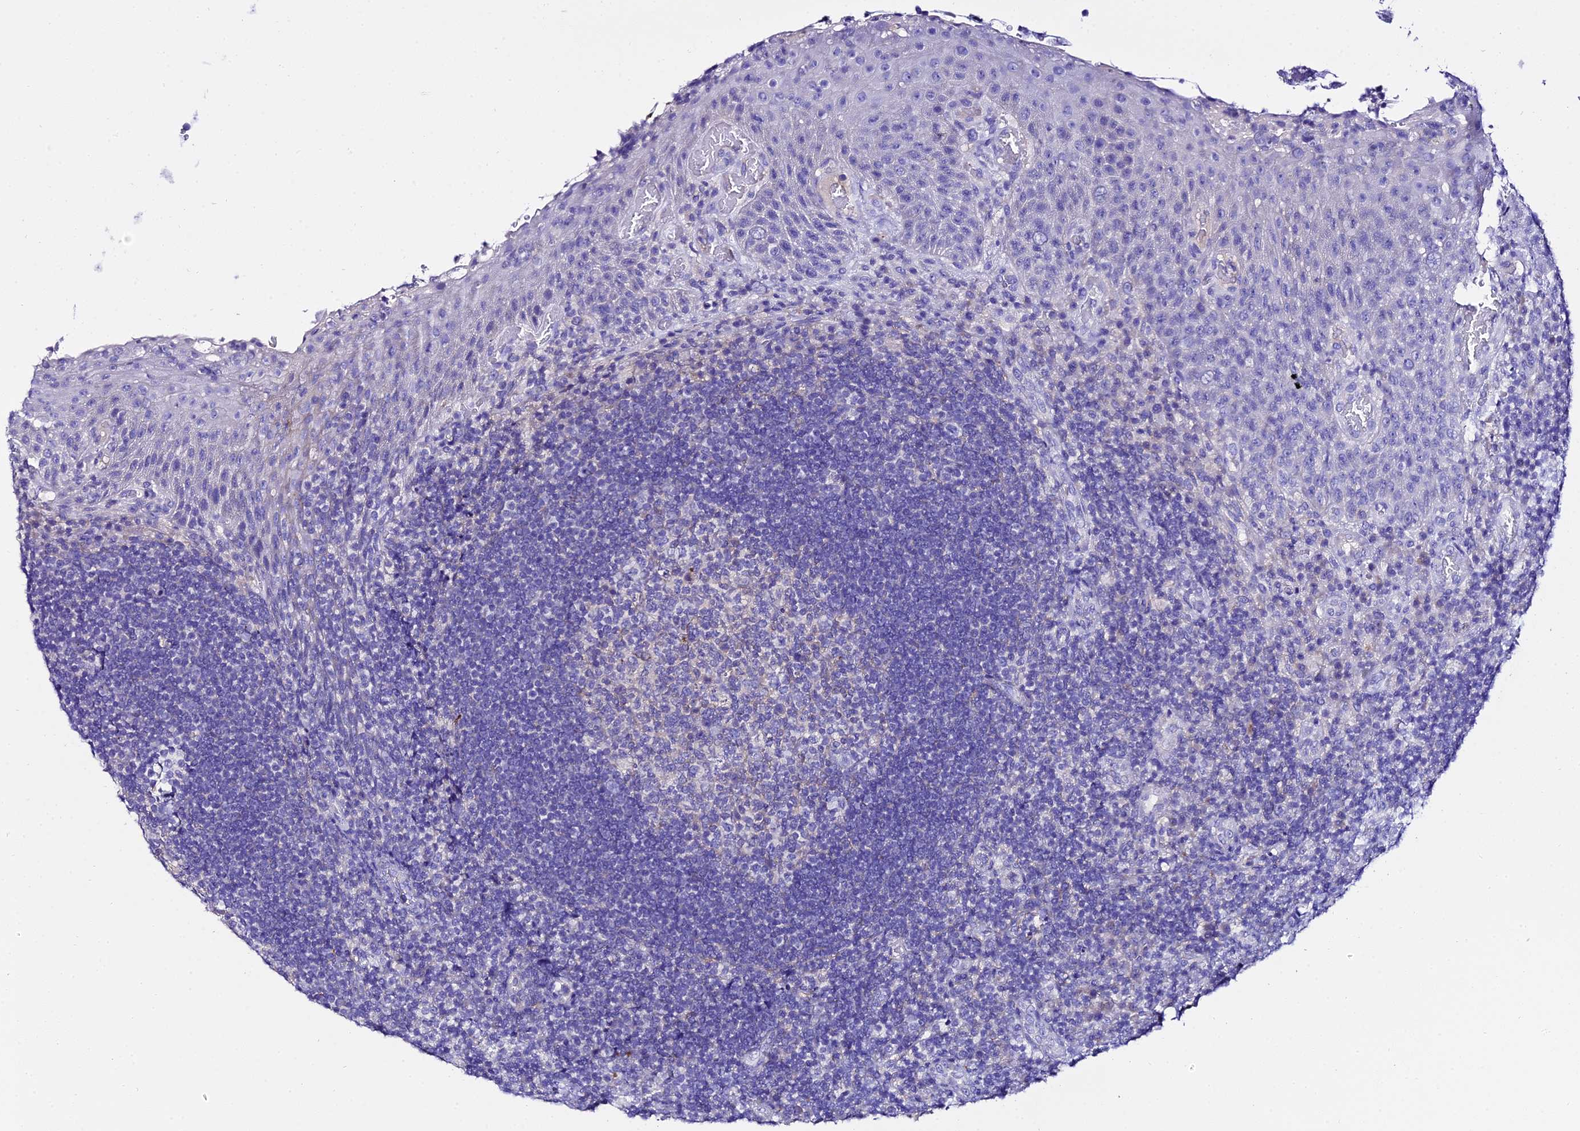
{"staining": {"intensity": "negative", "quantity": "none", "location": "none"}, "tissue": "tonsil", "cell_type": "Germinal center cells", "image_type": "normal", "snomed": [{"axis": "morphology", "description": "Normal tissue, NOS"}, {"axis": "topography", "description": "Tonsil"}], "caption": "A high-resolution histopathology image shows immunohistochemistry staining of unremarkable tonsil, which shows no significant positivity in germinal center cells.", "gene": "TMEM117", "patient": {"sex": "male", "age": 17}}